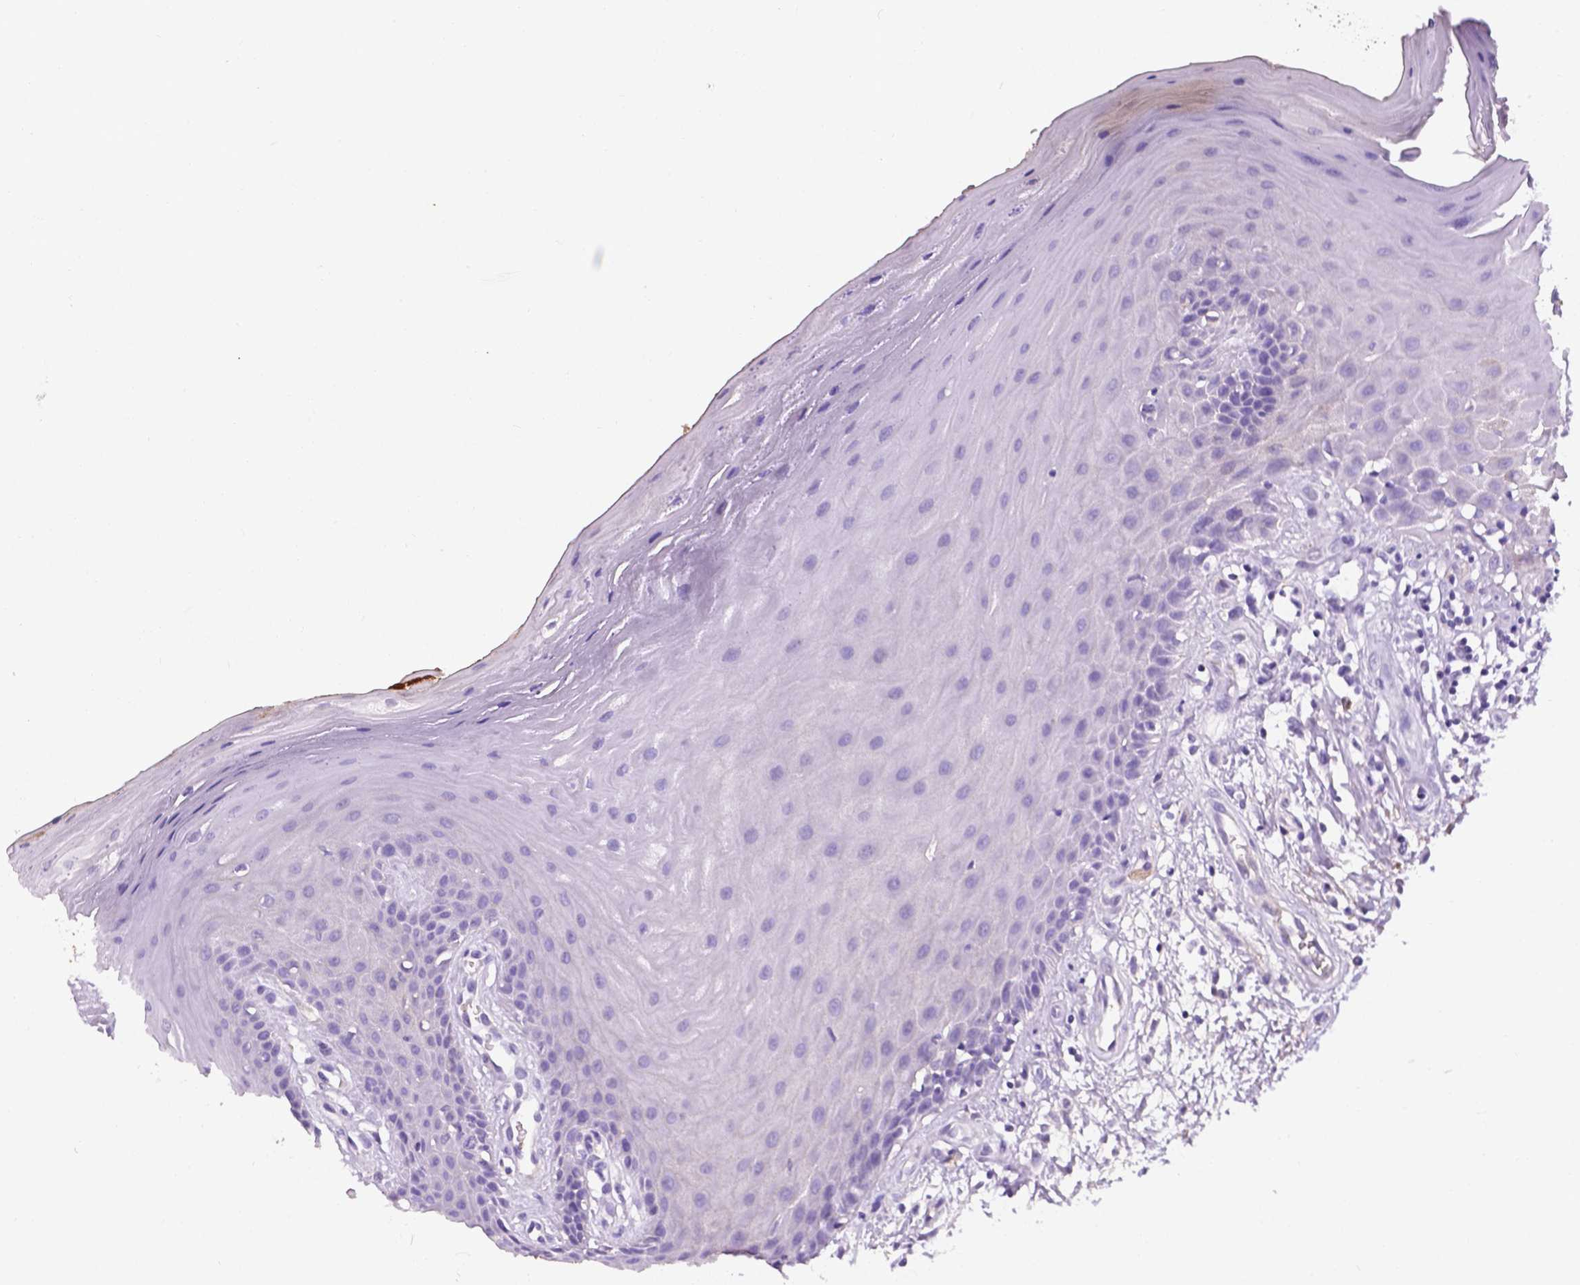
{"staining": {"intensity": "negative", "quantity": "none", "location": "none"}, "tissue": "oral mucosa", "cell_type": "Squamous epithelial cells", "image_type": "normal", "snomed": [{"axis": "morphology", "description": "Normal tissue, NOS"}, {"axis": "morphology", "description": "Normal morphology"}, {"axis": "topography", "description": "Oral tissue"}], "caption": "Protein analysis of unremarkable oral mucosa demonstrates no significant expression in squamous epithelial cells.", "gene": "APOE", "patient": {"sex": "female", "age": 76}}